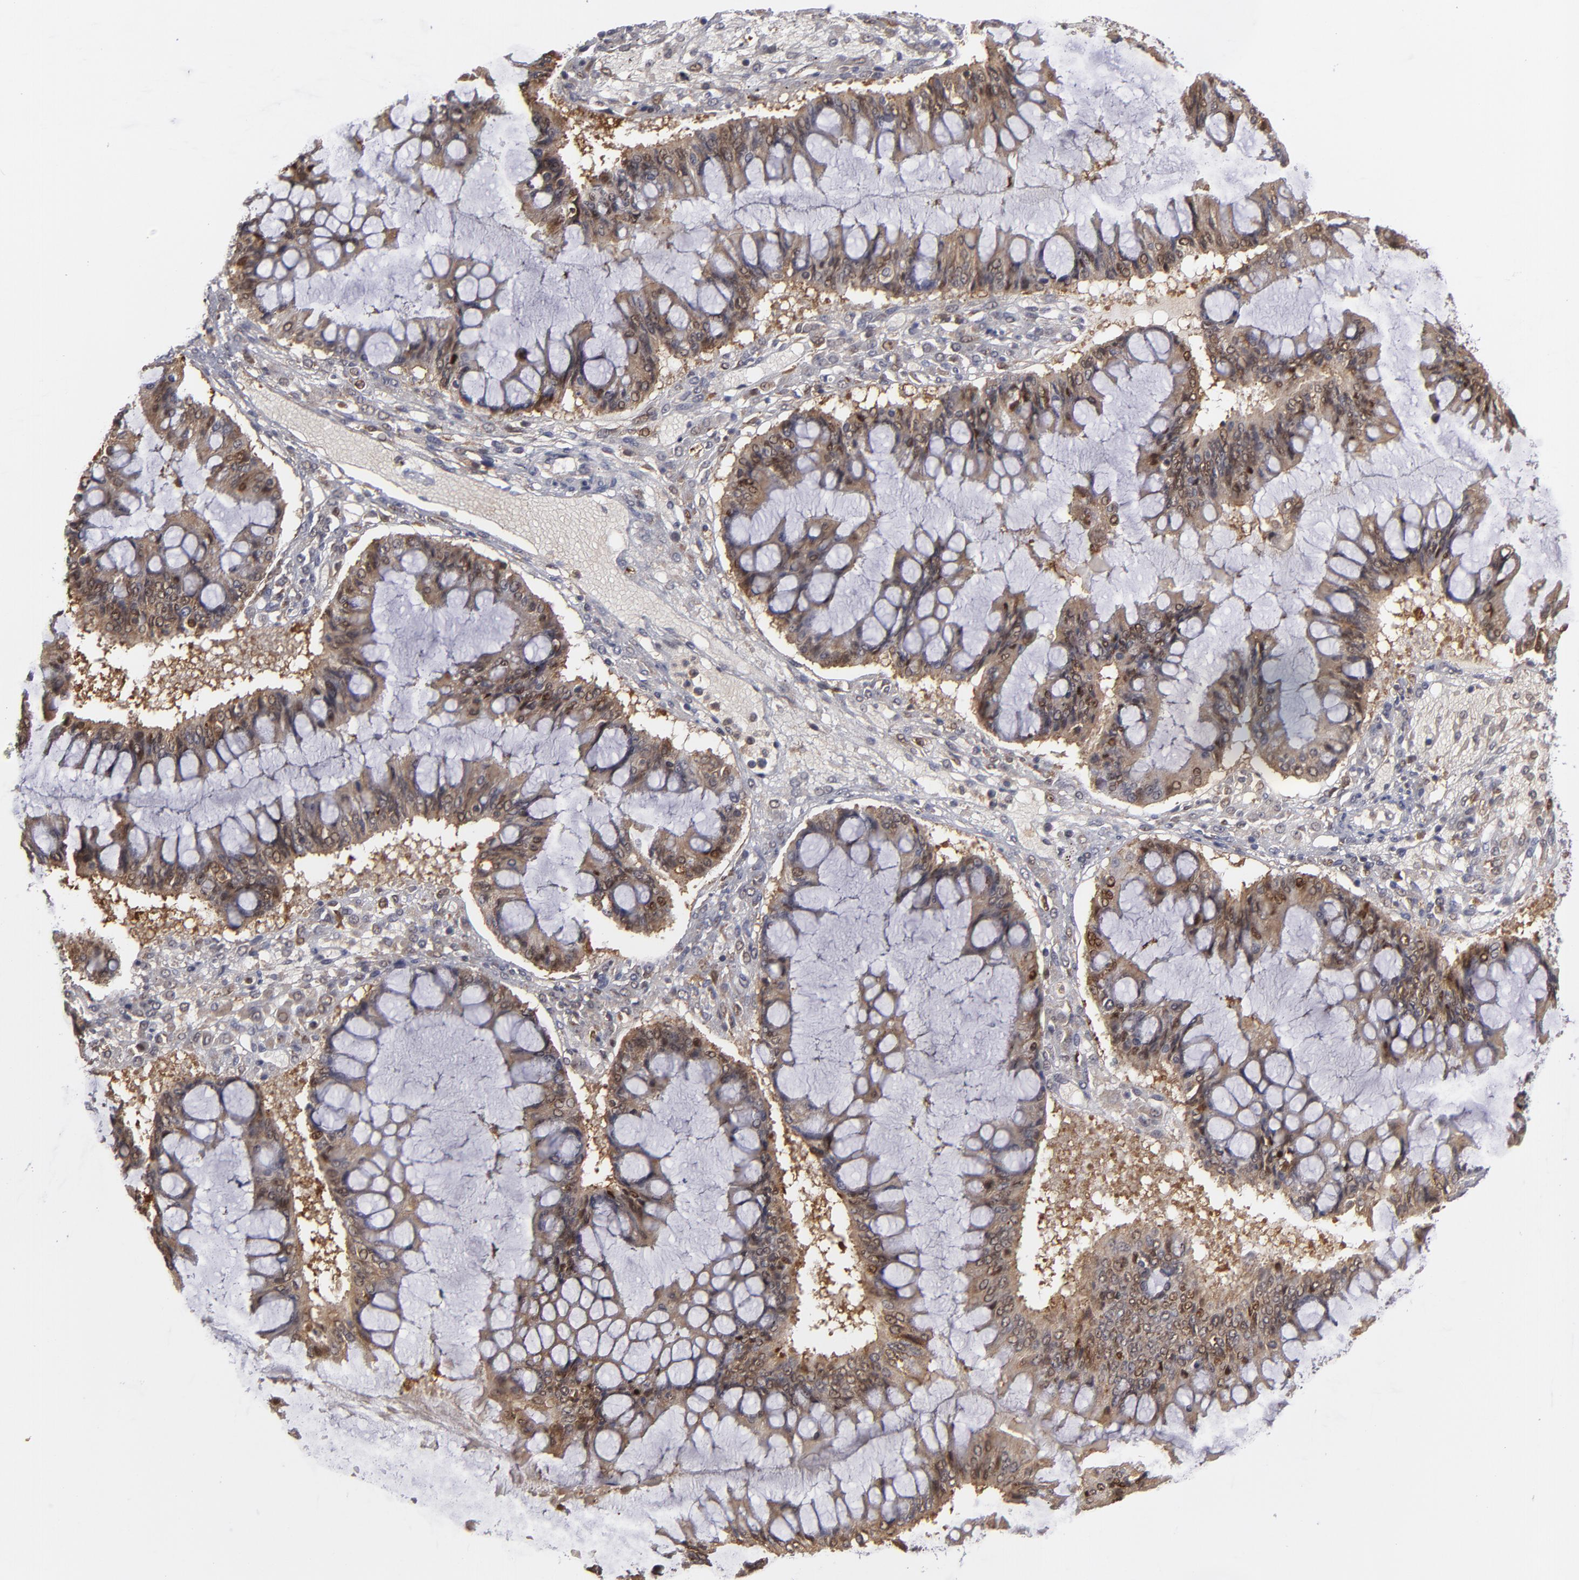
{"staining": {"intensity": "moderate", "quantity": "25%-75%", "location": "cytoplasmic/membranous,nuclear"}, "tissue": "ovarian cancer", "cell_type": "Tumor cells", "image_type": "cancer", "snomed": [{"axis": "morphology", "description": "Cystadenocarcinoma, mucinous, NOS"}, {"axis": "topography", "description": "Ovary"}], "caption": "This photomicrograph demonstrates immunohistochemistry staining of ovarian cancer (mucinous cystadenocarcinoma), with medium moderate cytoplasmic/membranous and nuclear positivity in about 25%-75% of tumor cells.", "gene": "GSR", "patient": {"sex": "female", "age": 73}}